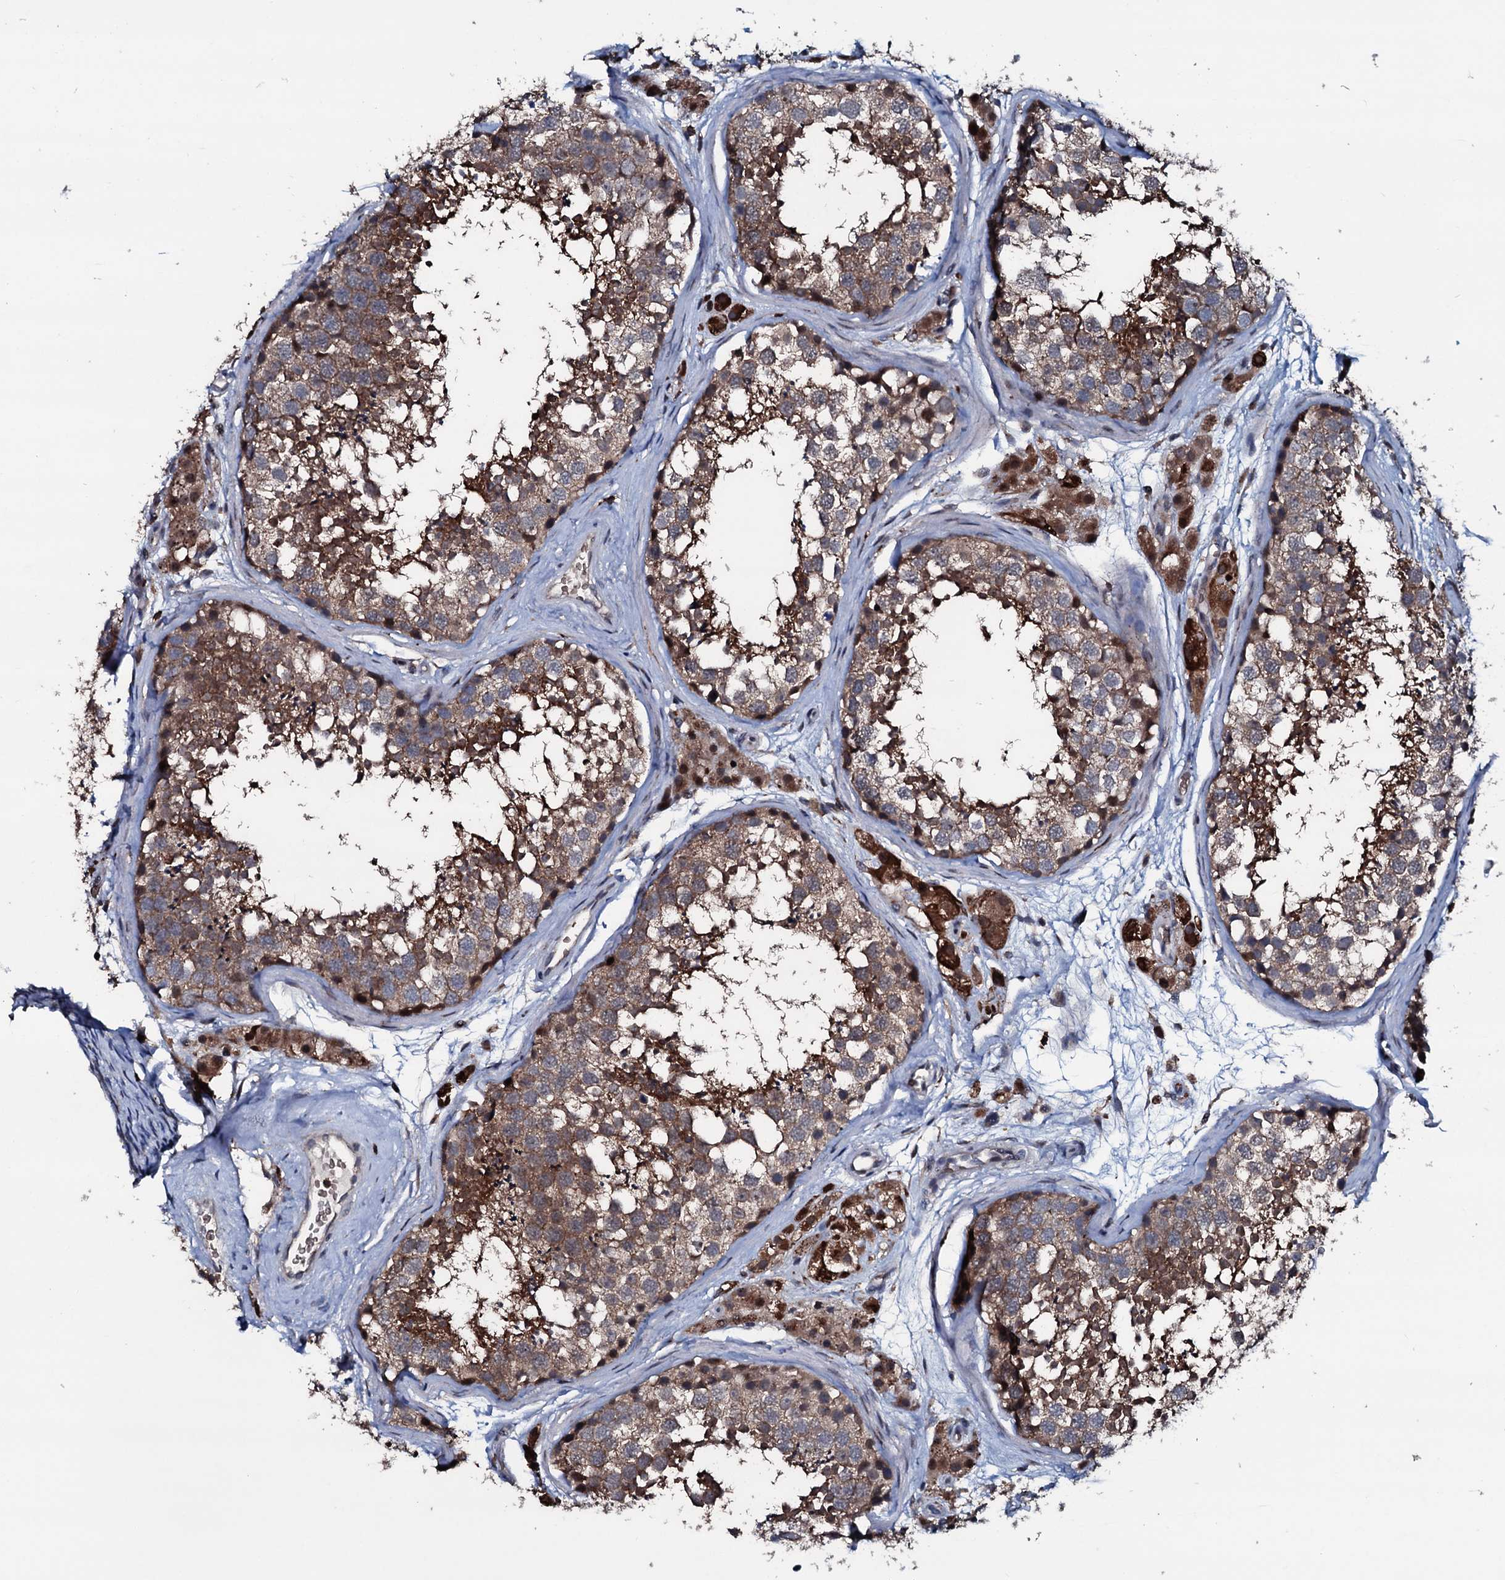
{"staining": {"intensity": "moderate", "quantity": "25%-75%", "location": "cytoplasmic/membranous"}, "tissue": "testis", "cell_type": "Cells in seminiferous ducts", "image_type": "normal", "snomed": [{"axis": "morphology", "description": "Normal tissue, NOS"}, {"axis": "topography", "description": "Testis"}], "caption": "Moderate cytoplasmic/membranous protein positivity is identified in approximately 25%-75% of cells in seminiferous ducts in testis. (DAB (3,3'-diaminobenzidine) IHC, brown staining for protein, blue staining for nuclei).", "gene": "OGFOD2", "patient": {"sex": "male", "age": 56}}